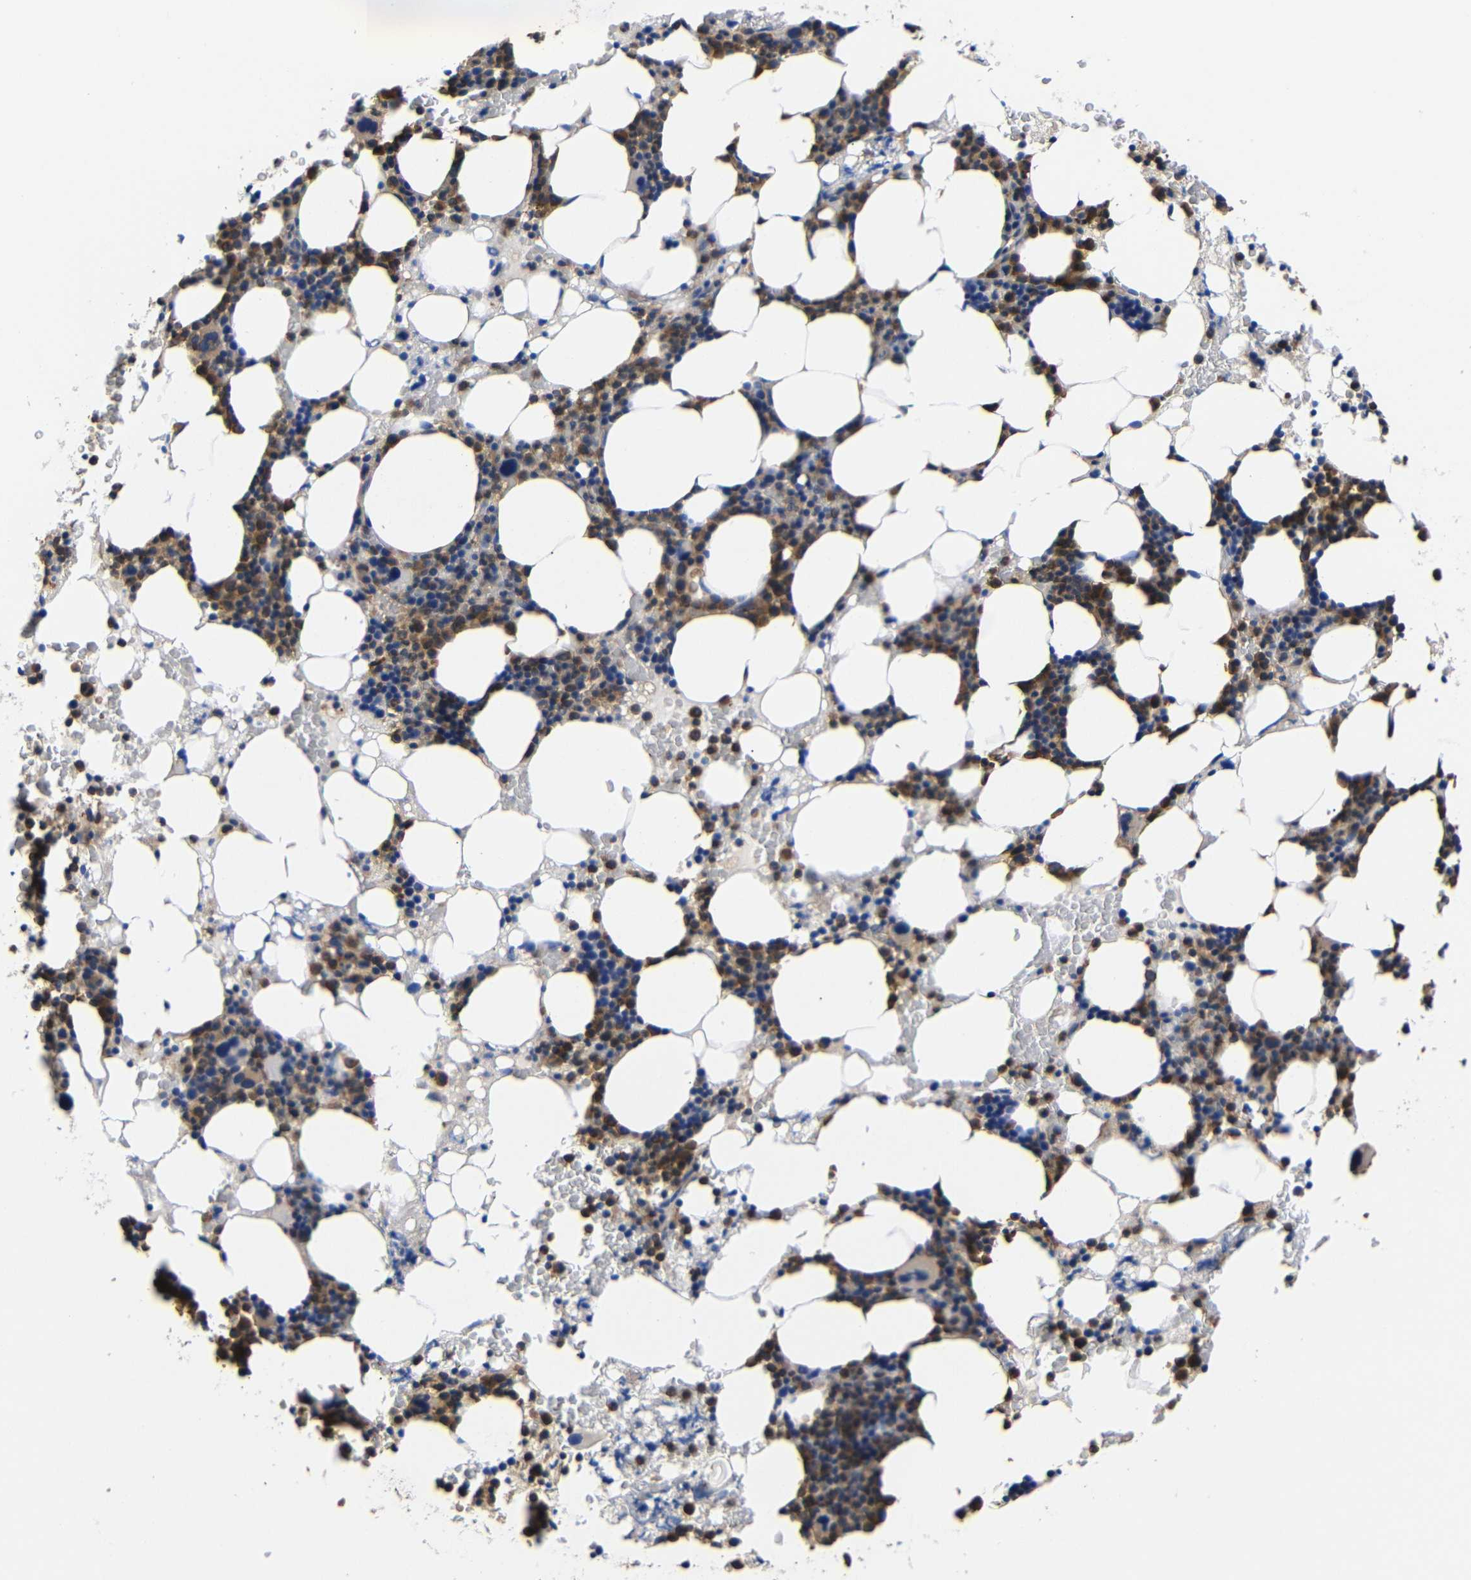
{"staining": {"intensity": "strong", "quantity": ">75%", "location": "cytoplasmic/membranous,nuclear"}, "tissue": "bone marrow", "cell_type": "Hematopoietic cells", "image_type": "normal", "snomed": [{"axis": "morphology", "description": "Normal tissue, NOS"}, {"axis": "morphology", "description": "Inflammation, NOS"}, {"axis": "topography", "description": "Bone marrow"}], "caption": "A brown stain shows strong cytoplasmic/membranous,nuclear positivity of a protein in hematopoietic cells of normal bone marrow. The staining was performed using DAB (3,3'-diaminobenzidine), with brown indicating positive protein expression. Nuclei are stained blue with hematoxylin.", "gene": "LRRCC1", "patient": {"sex": "female", "age": 84}}